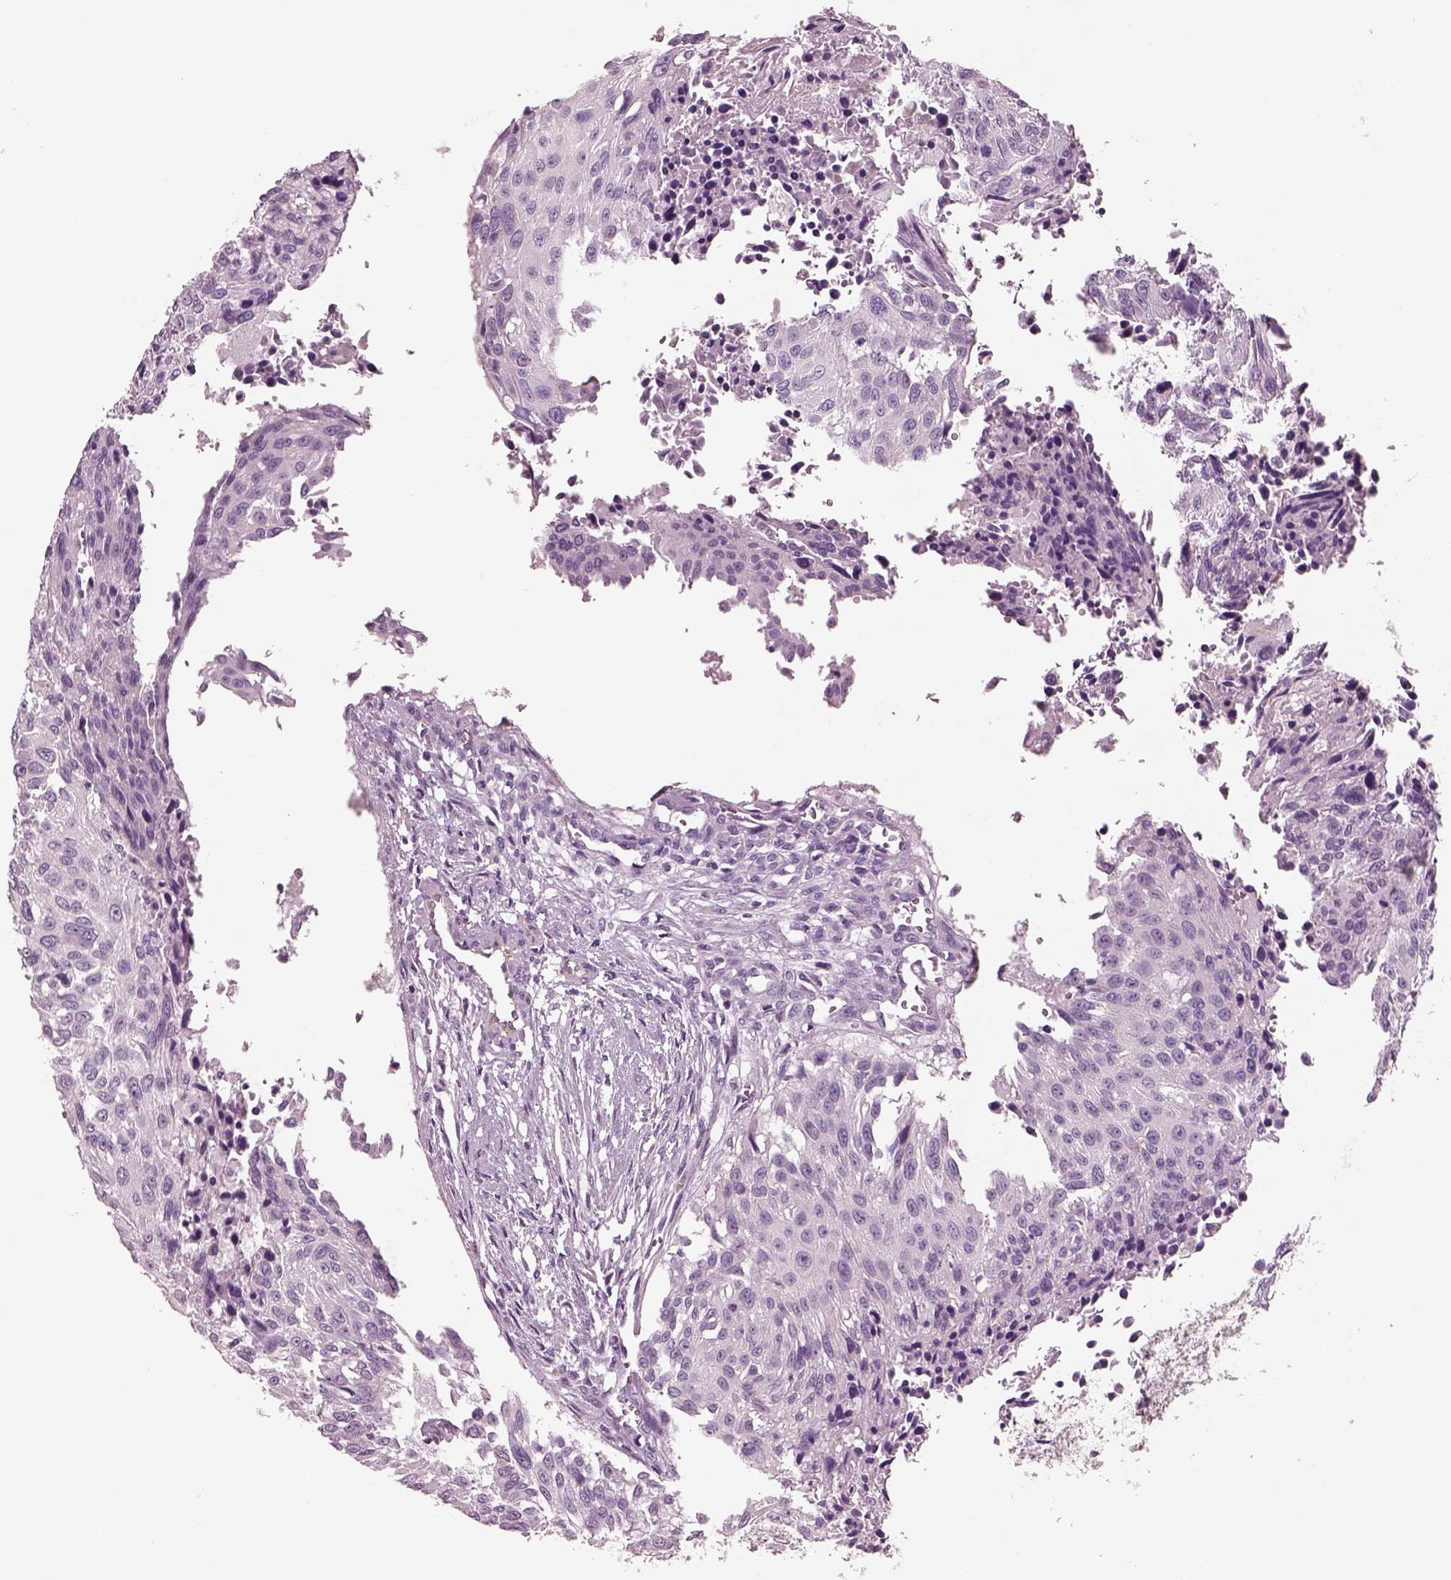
{"staining": {"intensity": "negative", "quantity": "none", "location": "none"}, "tissue": "urothelial cancer", "cell_type": "Tumor cells", "image_type": "cancer", "snomed": [{"axis": "morphology", "description": "Urothelial carcinoma, NOS"}, {"axis": "topography", "description": "Urinary bladder"}], "caption": "Human transitional cell carcinoma stained for a protein using immunohistochemistry (IHC) exhibits no expression in tumor cells.", "gene": "IGLL1", "patient": {"sex": "male", "age": 55}}